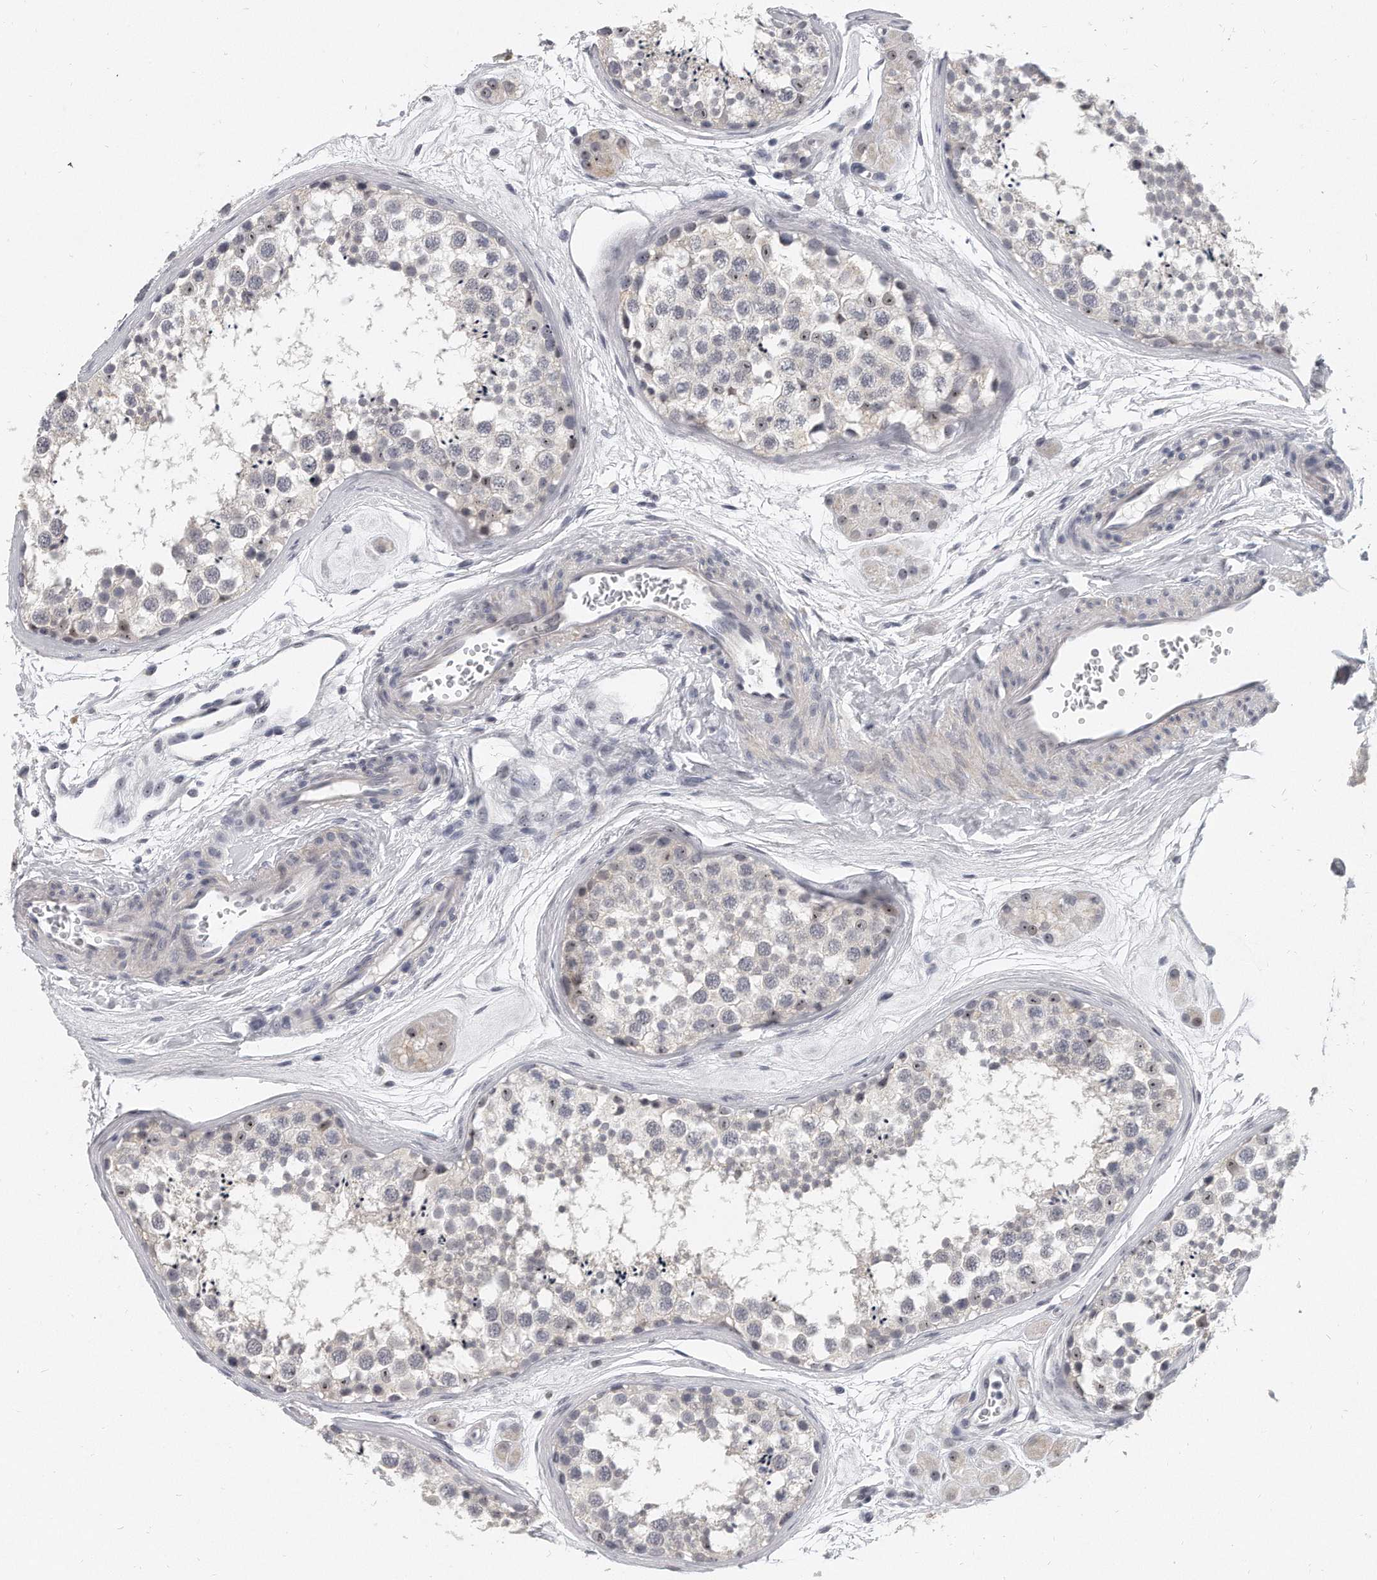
{"staining": {"intensity": "negative", "quantity": "none", "location": "none"}, "tissue": "testis", "cell_type": "Cells in seminiferous ducts", "image_type": "normal", "snomed": [{"axis": "morphology", "description": "Normal tissue, NOS"}, {"axis": "topography", "description": "Testis"}], "caption": "This photomicrograph is of unremarkable testis stained with immunohistochemistry (IHC) to label a protein in brown with the nuclei are counter-stained blue. There is no expression in cells in seminiferous ducts.", "gene": "TFCP2L1", "patient": {"sex": "male", "age": 56}}